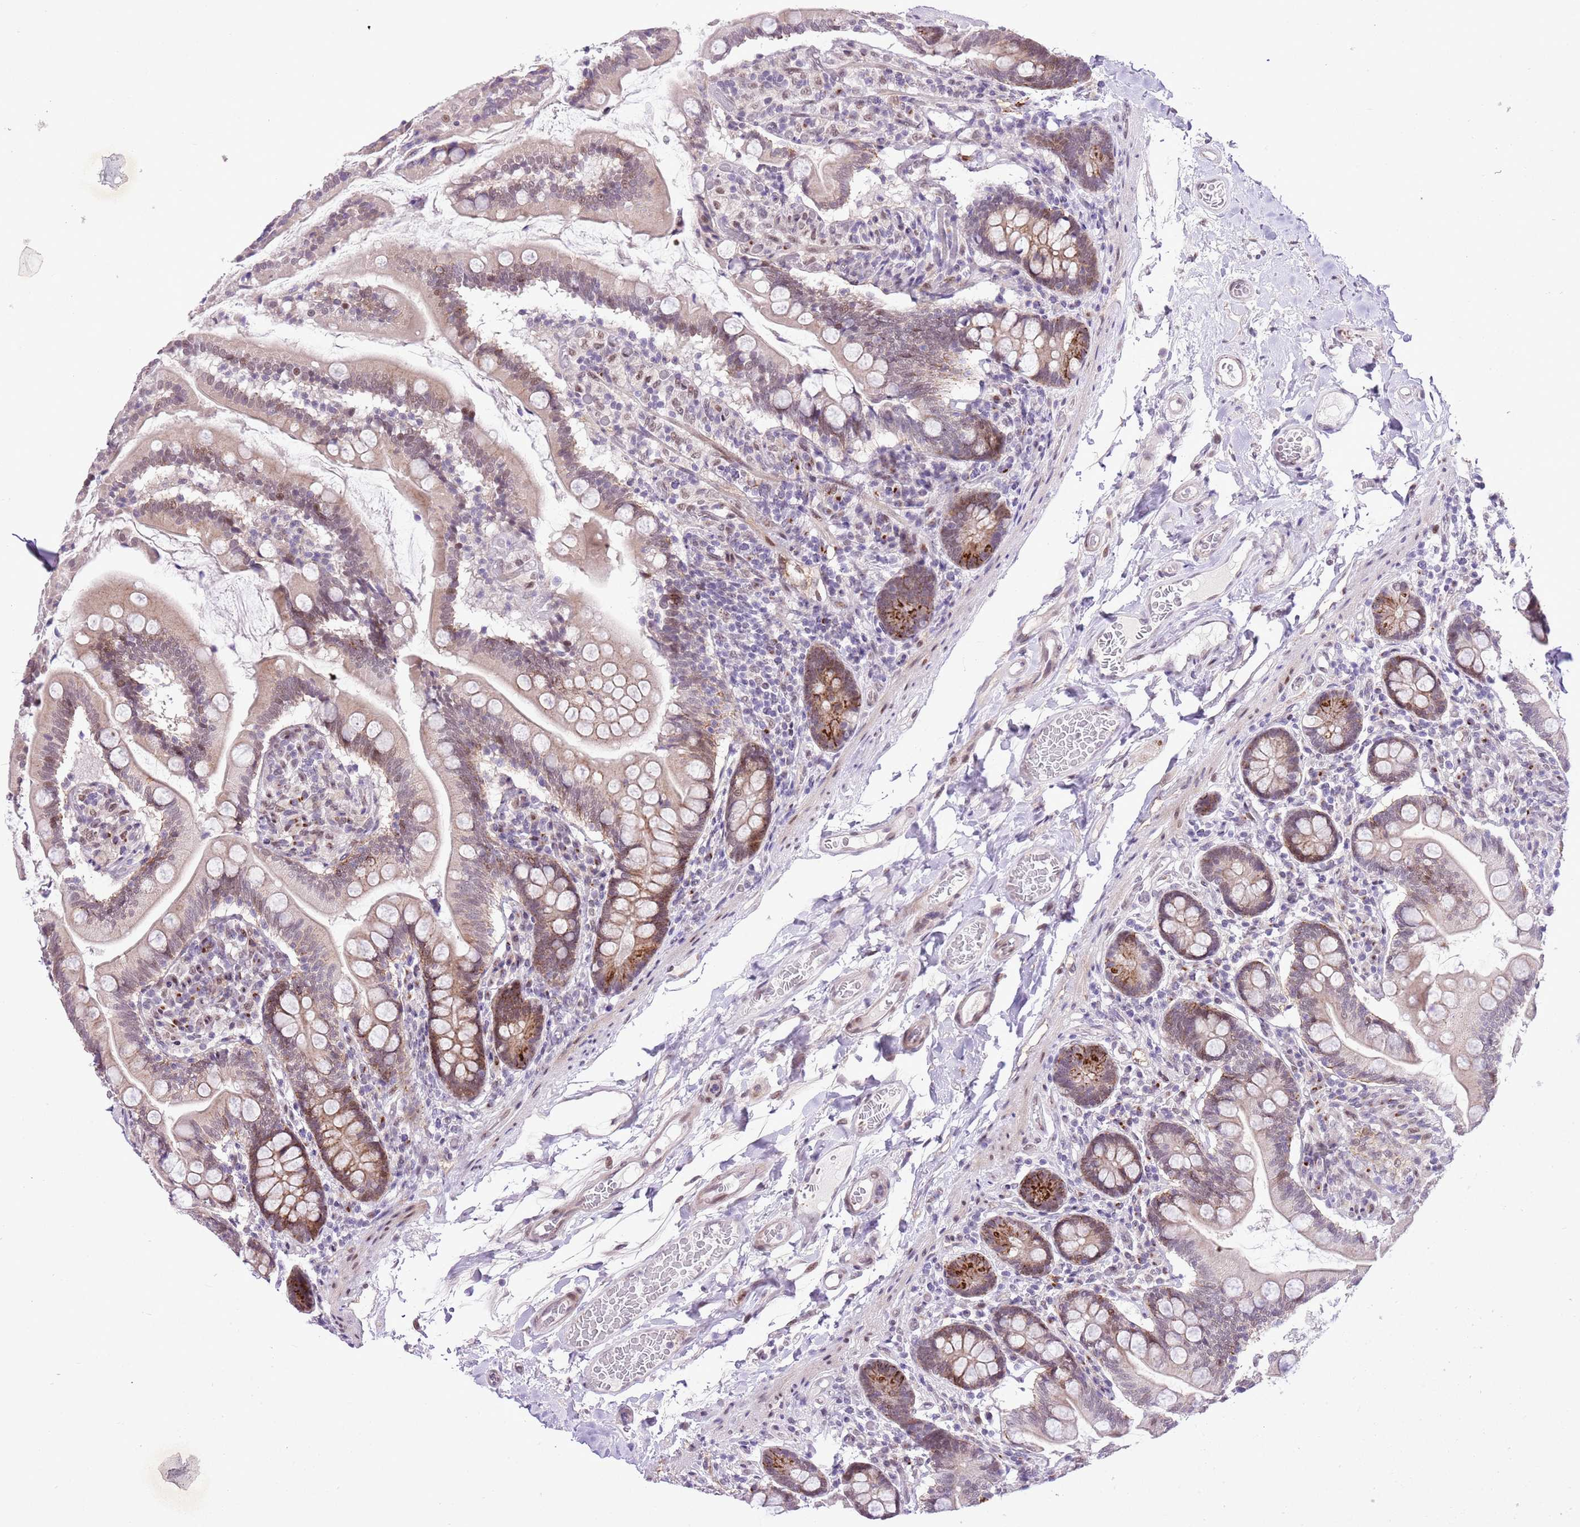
{"staining": {"intensity": "moderate", "quantity": "<25%", "location": "cytoplasmic/membranous,nuclear"}, "tissue": "small intestine", "cell_type": "Glandular cells", "image_type": "normal", "snomed": [{"axis": "morphology", "description": "Normal tissue, NOS"}, {"axis": "topography", "description": "Small intestine"}], "caption": "Moderate cytoplasmic/membranous,nuclear staining for a protein is appreciated in about <25% of glandular cells of normal small intestine using IHC.", "gene": "NACC2", "patient": {"sex": "female", "age": 64}}